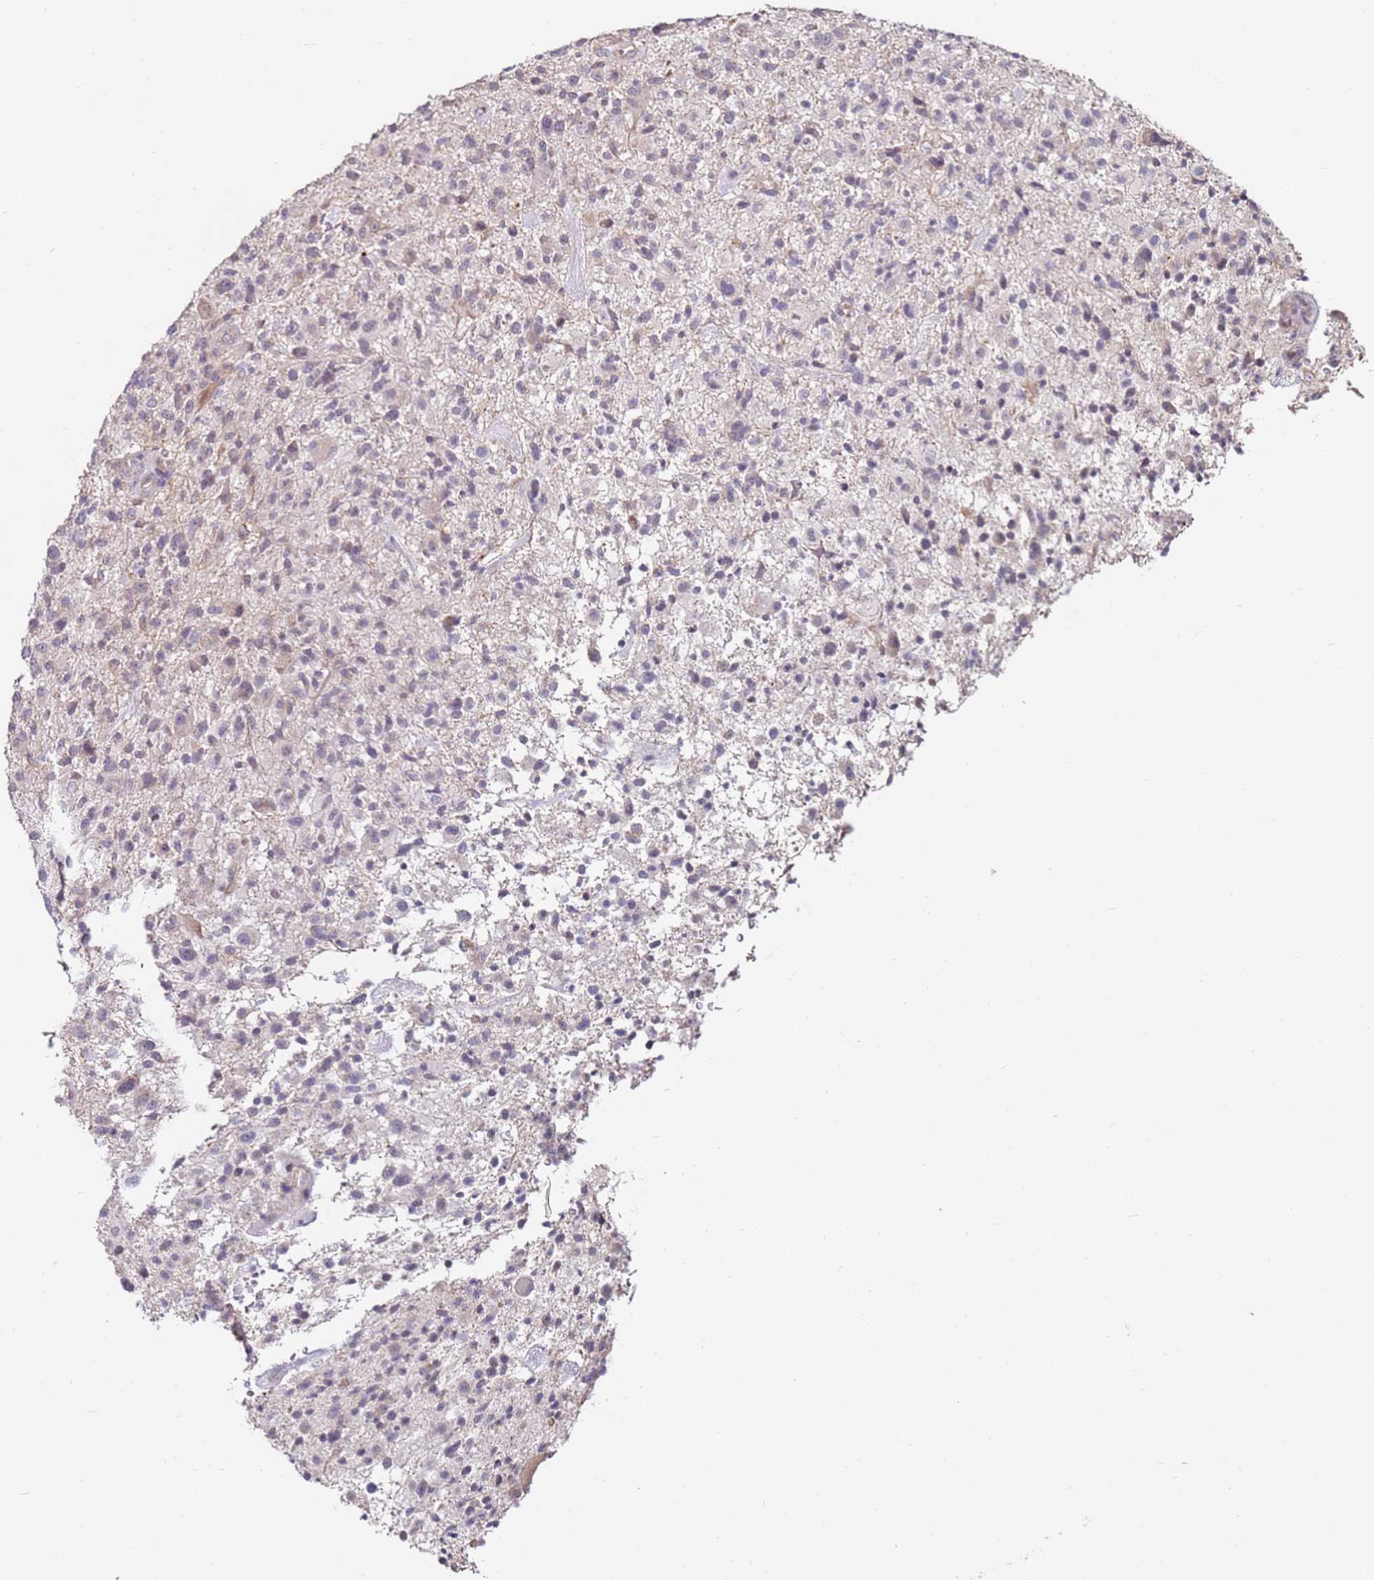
{"staining": {"intensity": "negative", "quantity": "none", "location": "none"}, "tissue": "glioma", "cell_type": "Tumor cells", "image_type": "cancer", "snomed": [{"axis": "morphology", "description": "Glioma, malignant, High grade"}, {"axis": "topography", "description": "Brain"}], "caption": "The histopathology image reveals no staining of tumor cells in glioma.", "gene": "RARS2", "patient": {"sex": "male", "age": 47}}